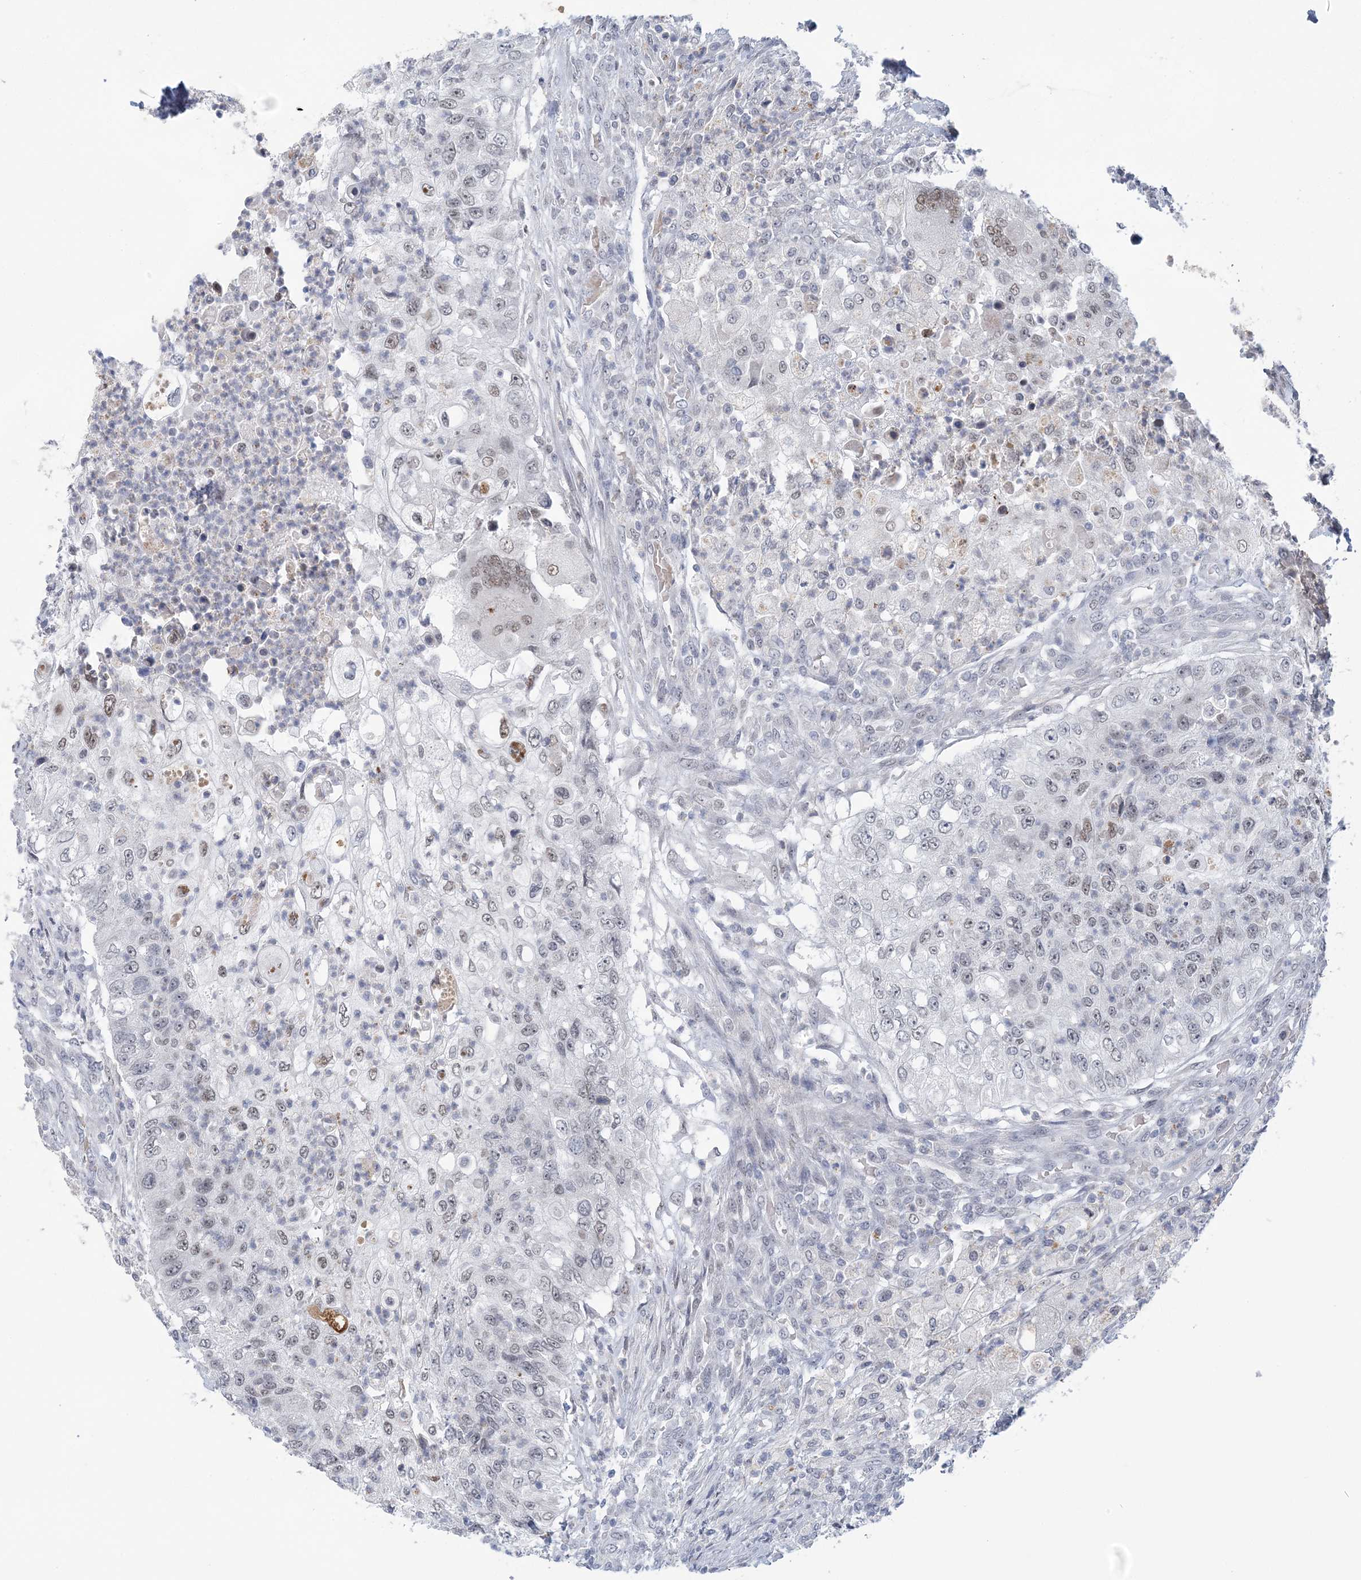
{"staining": {"intensity": "weak", "quantity": "<25%", "location": "nuclear"}, "tissue": "urothelial cancer", "cell_type": "Tumor cells", "image_type": "cancer", "snomed": [{"axis": "morphology", "description": "Urothelial carcinoma, High grade"}, {"axis": "topography", "description": "Urinary bladder"}], "caption": "An IHC histopathology image of urothelial cancer is shown. There is no staining in tumor cells of urothelial cancer.", "gene": "ZBTB7A", "patient": {"sex": "female", "age": 60}}